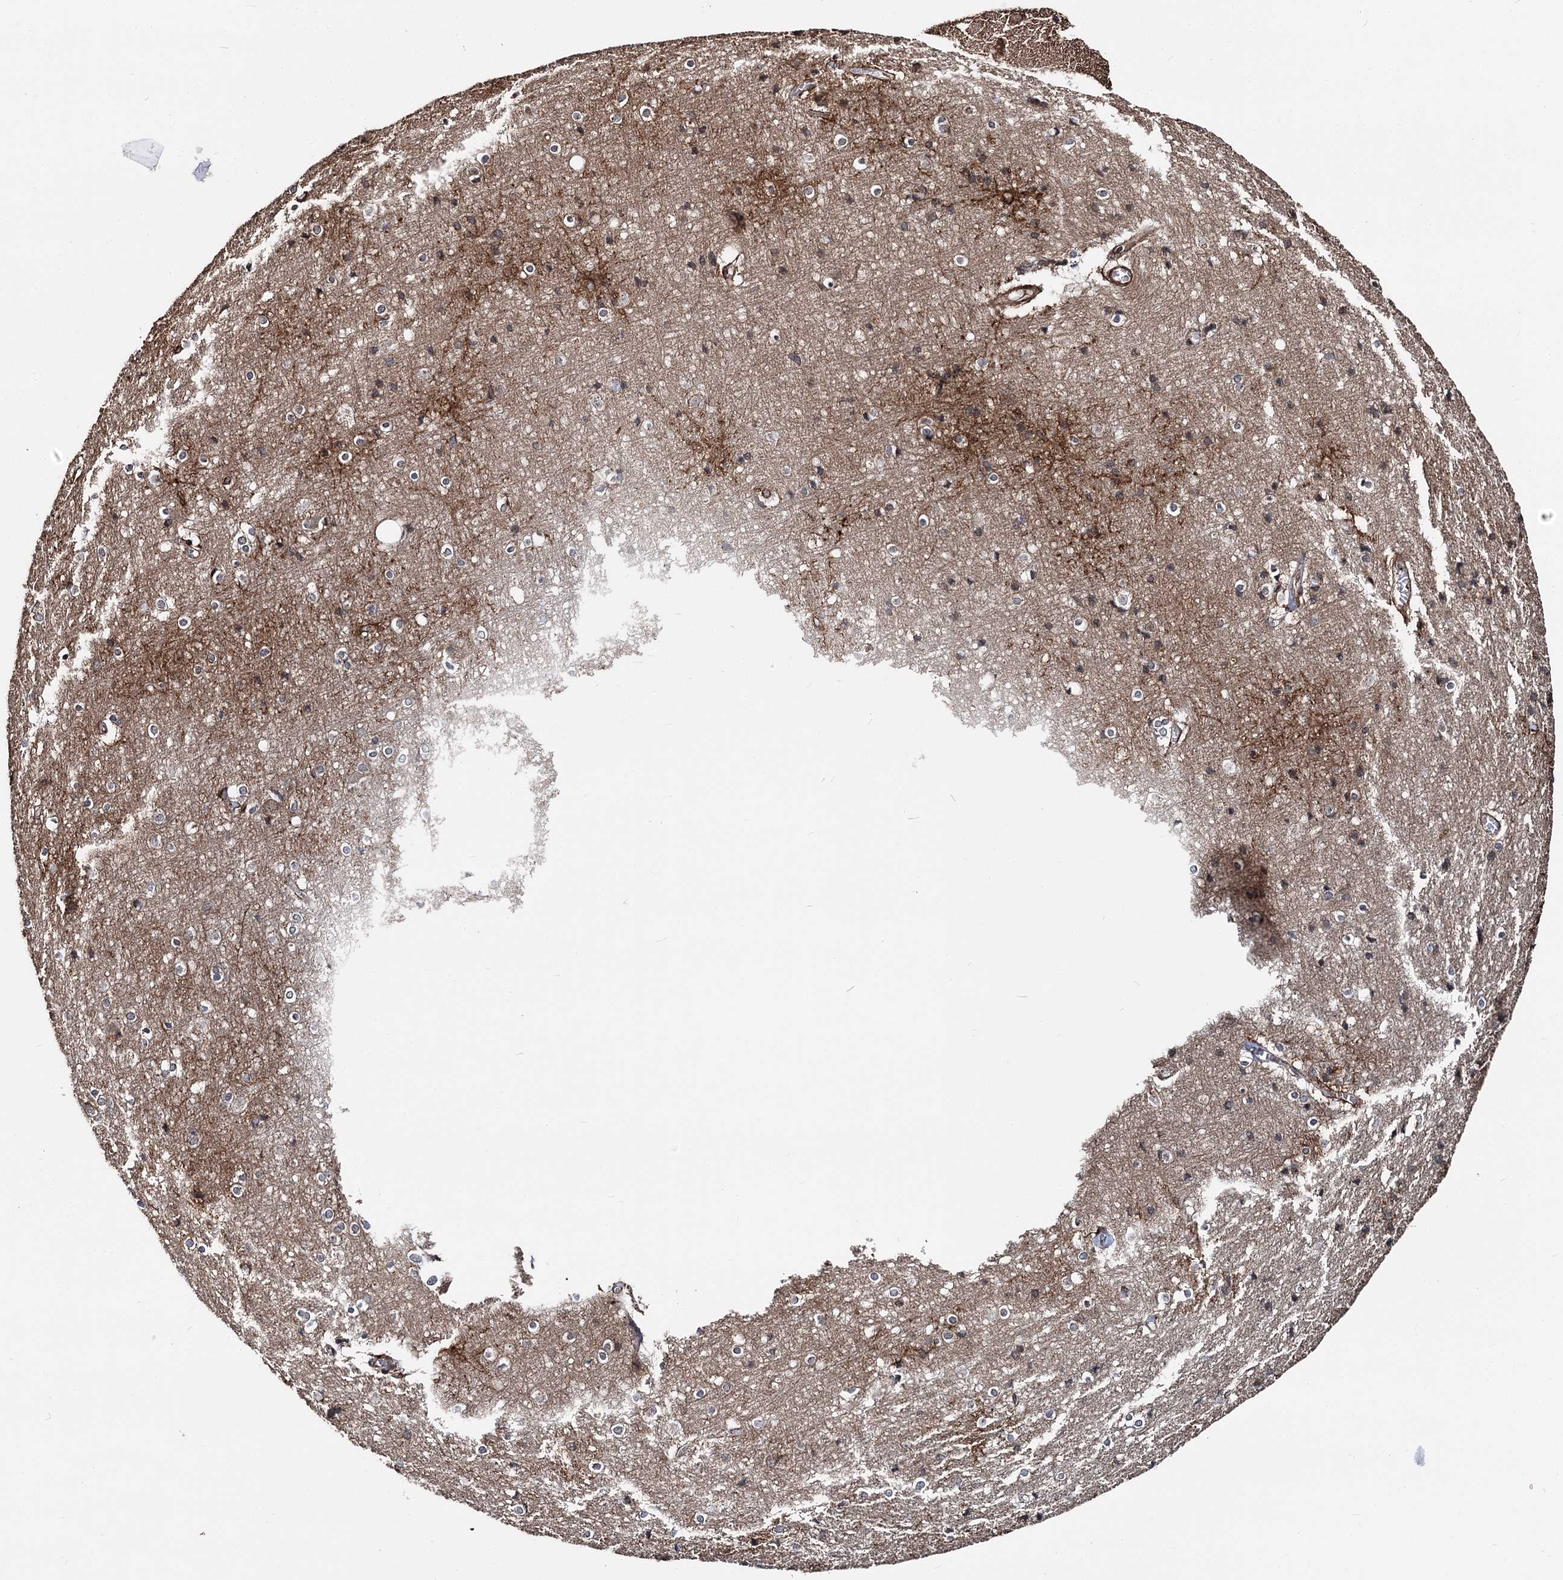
{"staining": {"intensity": "moderate", "quantity": ">75%", "location": "cytoplasmic/membranous"}, "tissue": "cerebral cortex", "cell_type": "Endothelial cells", "image_type": "normal", "snomed": [{"axis": "morphology", "description": "Normal tissue, NOS"}, {"axis": "topography", "description": "Cerebral cortex"}], "caption": "Cerebral cortex stained with a brown dye displays moderate cytoplasmic/membranous positive positivity in approximately >75% of endothelial cells.", "gene": "ITFG2", "patient": {"sex": "male", "age": 54}}